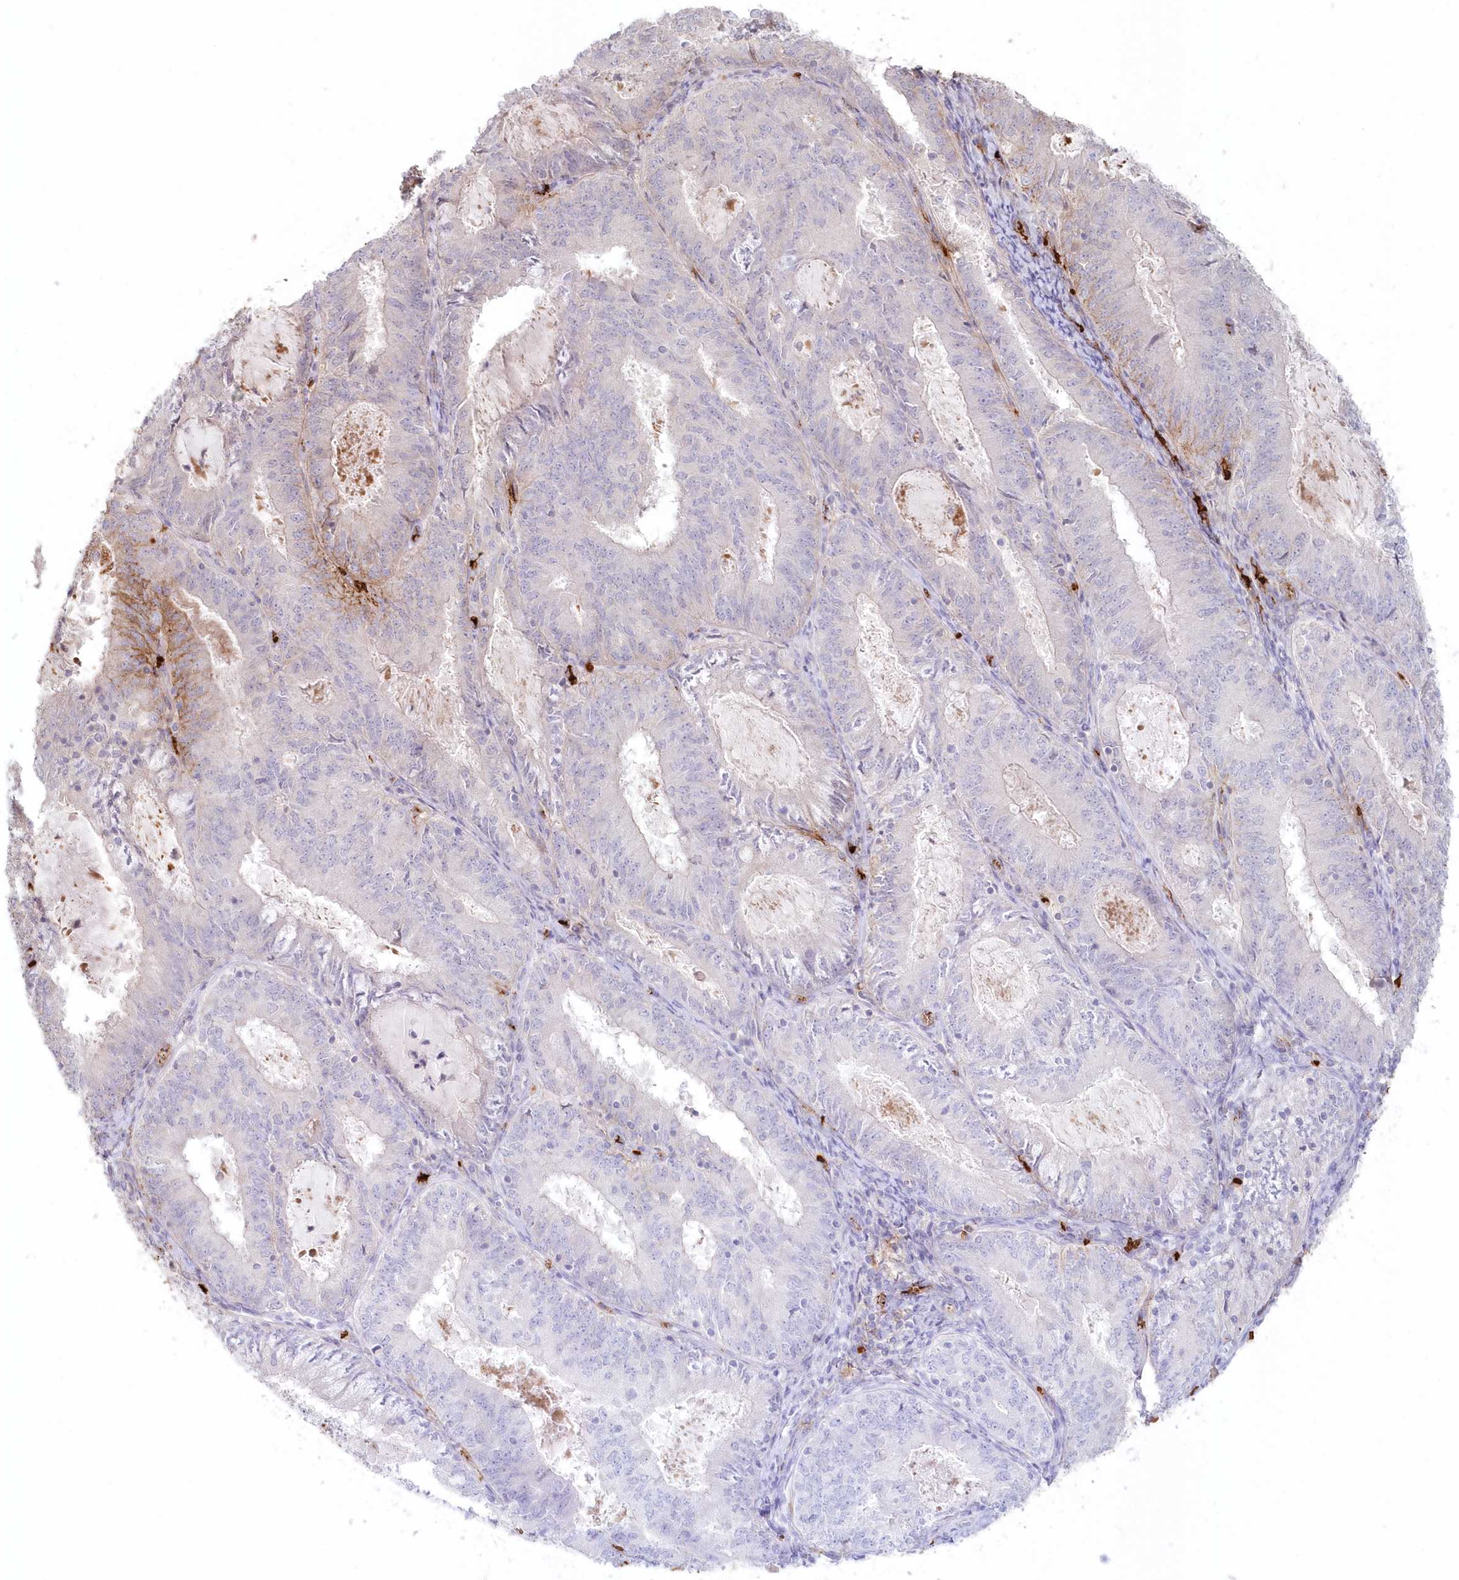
{"staining": {"intensity": "weak", "quantity": "<25%", "location": "cytoplasmic/membranous"}, "tissue": "endometrial cancer", "cell_type": "Tumor cells", "image_type": "cancer", "snomed": [{"axis": "morphology", "description": "Adenocarcinoma, NOS"}, {"axis": "topography", "description": "Endometrium"}], "caption": "Histopathology image shows no significant protein expression in tumor cells of endometrial cancer. (IHC, brightfield microscopy, high magnification).", "gene": "SERINC1", "patient": {"sex": "female", "age": 57}}